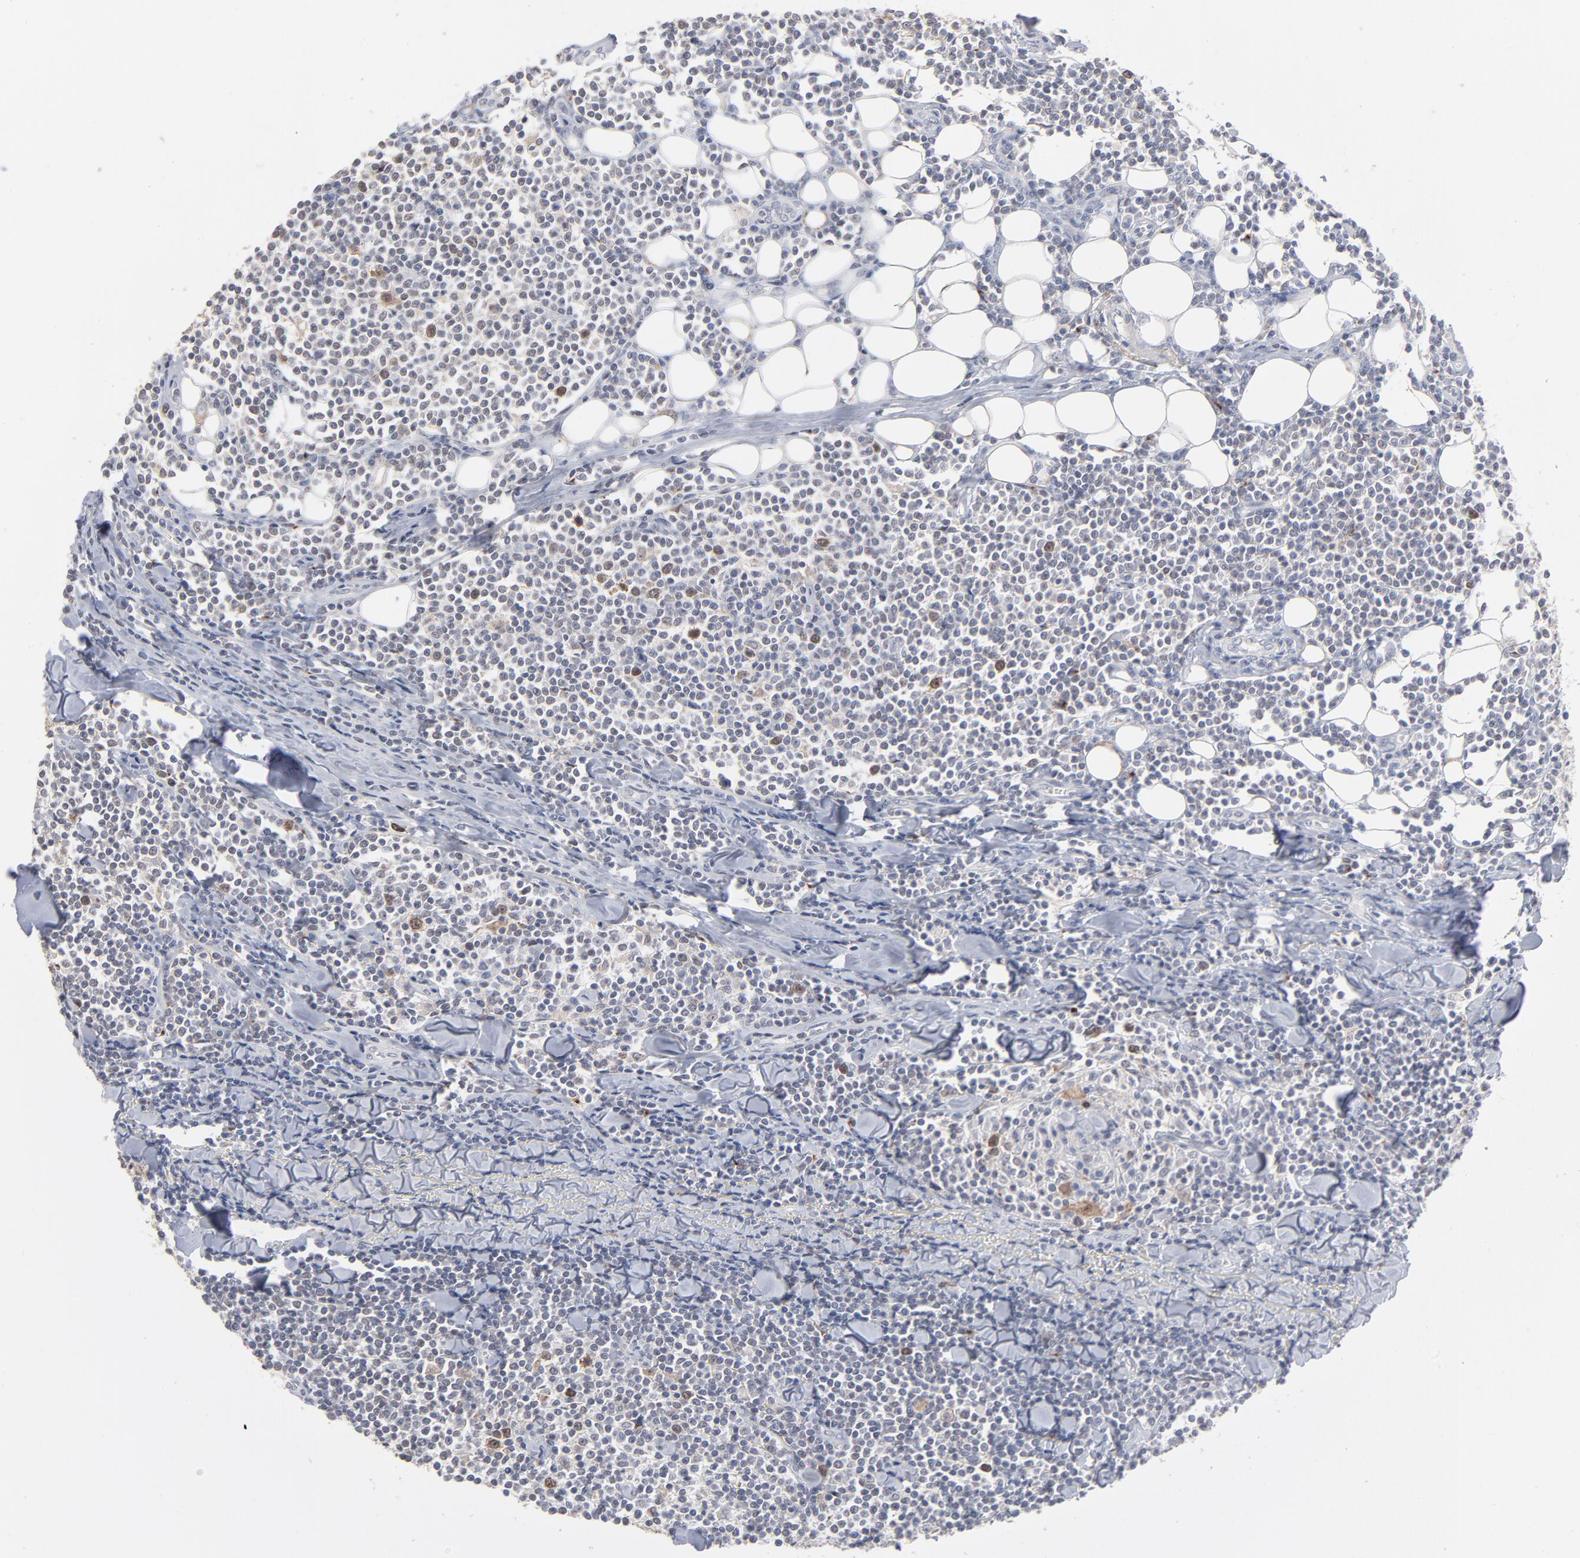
{"staining": {"intensity": "moderate", "quantity": "<25%", "location": "cytoplasmic/membranous"}, "tissue": "lymphoma", "cell_type": "Tumor cells", "image_type": "cancer", "snomed": [{"axis": "morphology", "description": "Malignant lymphoma, non-Hodgkin's type, Low grade"}, {"axis": "topography", "description": "Soft tissue"}], "caption": "About <25% of tumor cells in lymphoma reveal moderate cytoplasmic/membranous protein expression as visualized by brown immunohistochemical staining.", "gene": "AURKA", "patient": {"sex": "male", "age": 92}}